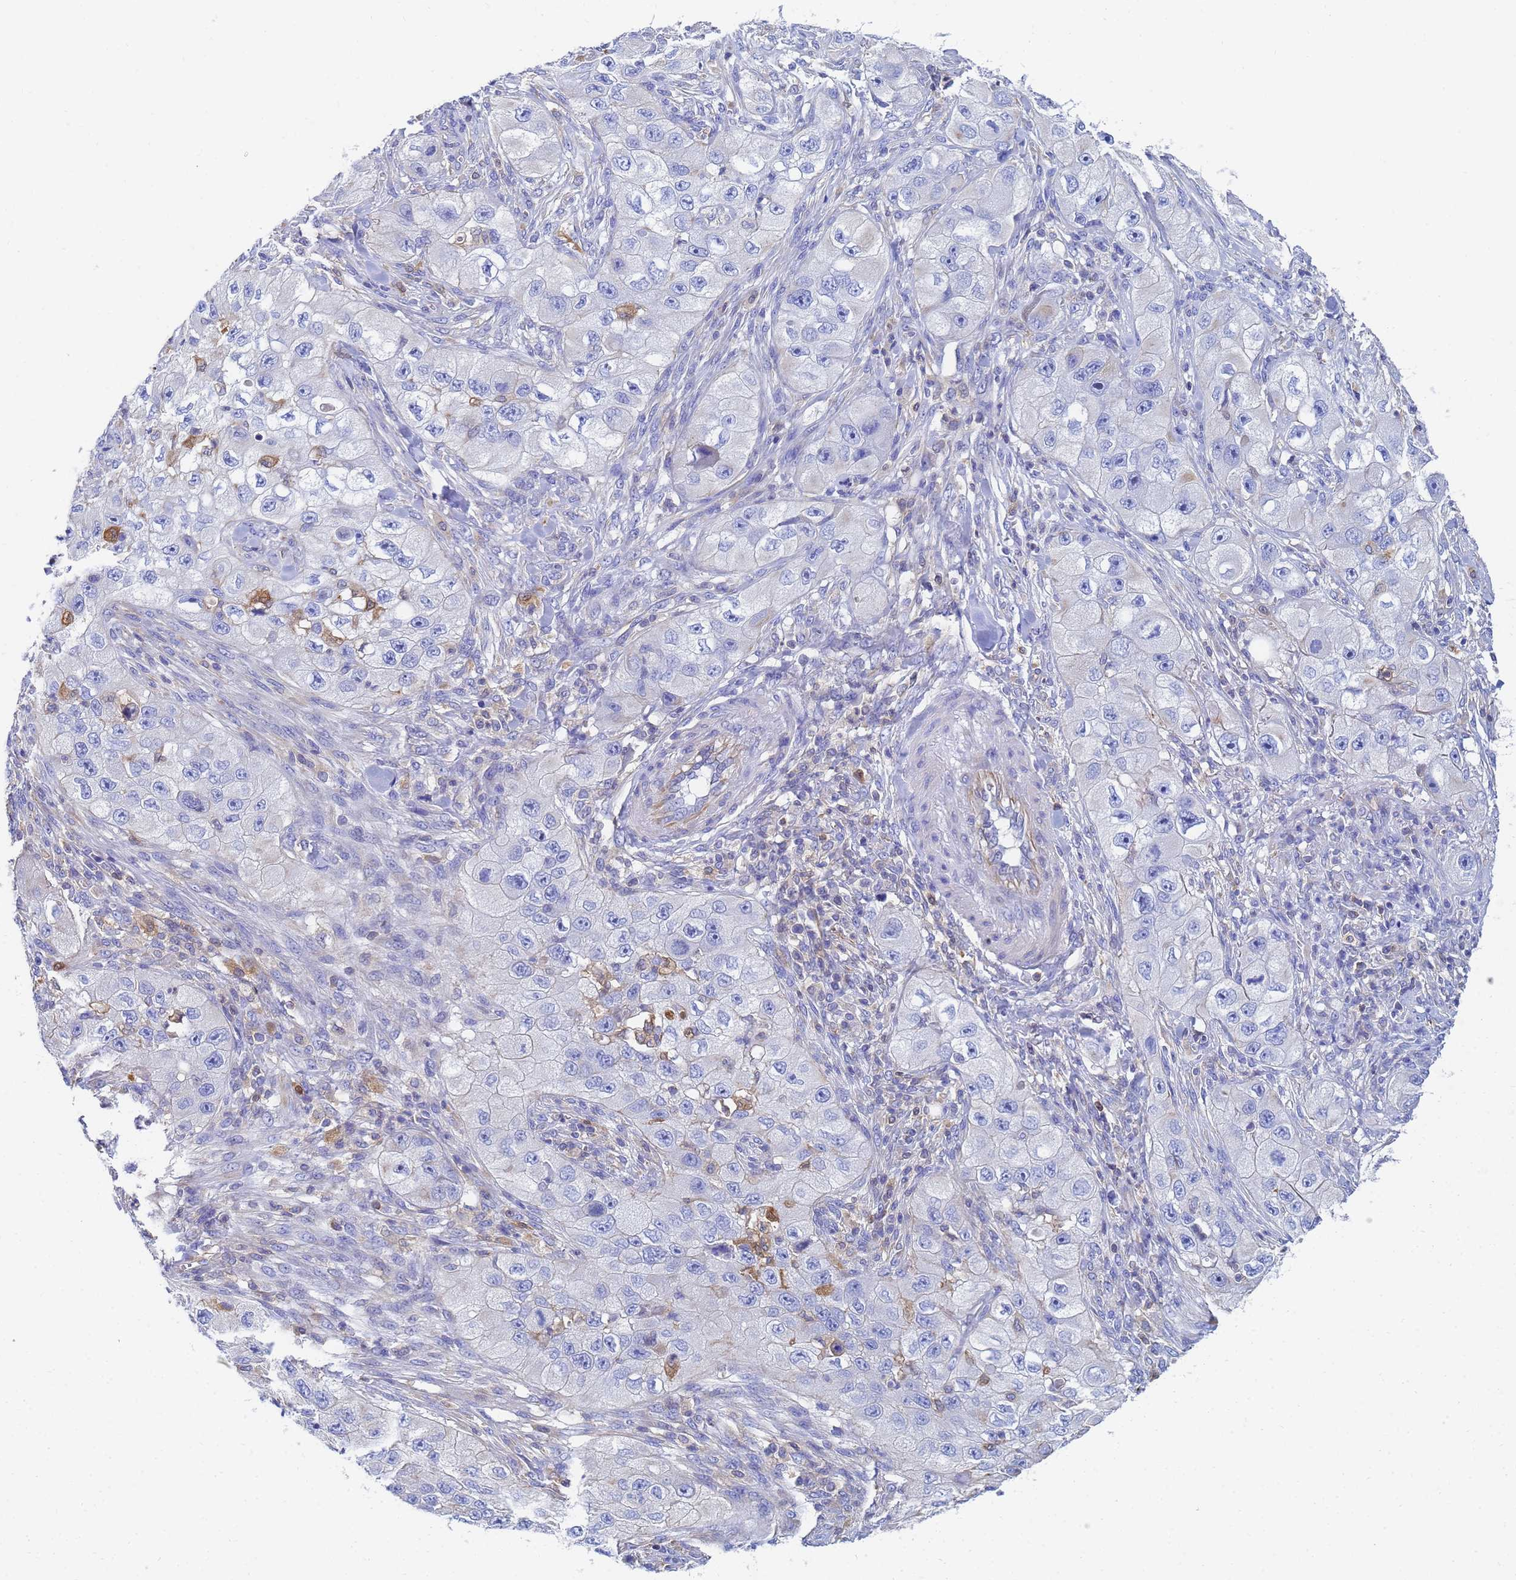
{"staining": {"intensity": "negative", "quantity": "none", "location": "none"}, "tissue": "skin cancer", "cell_type": "Tumor cells", "image_type": "cancer", "snomed": [{"axis": "morphology", "description": "Squamous cell carcinoma, NOS"}, {"axis": "topography", "description": "Skin"}, {"axis": "topography", "description": "Subcutis"}], "caption": "The micrograph shows no significant staining in tumor cells of squamous cell carcinoma (skin).", "gene": "GCHFR", "patient": {"sex": "male", "age": 73}}